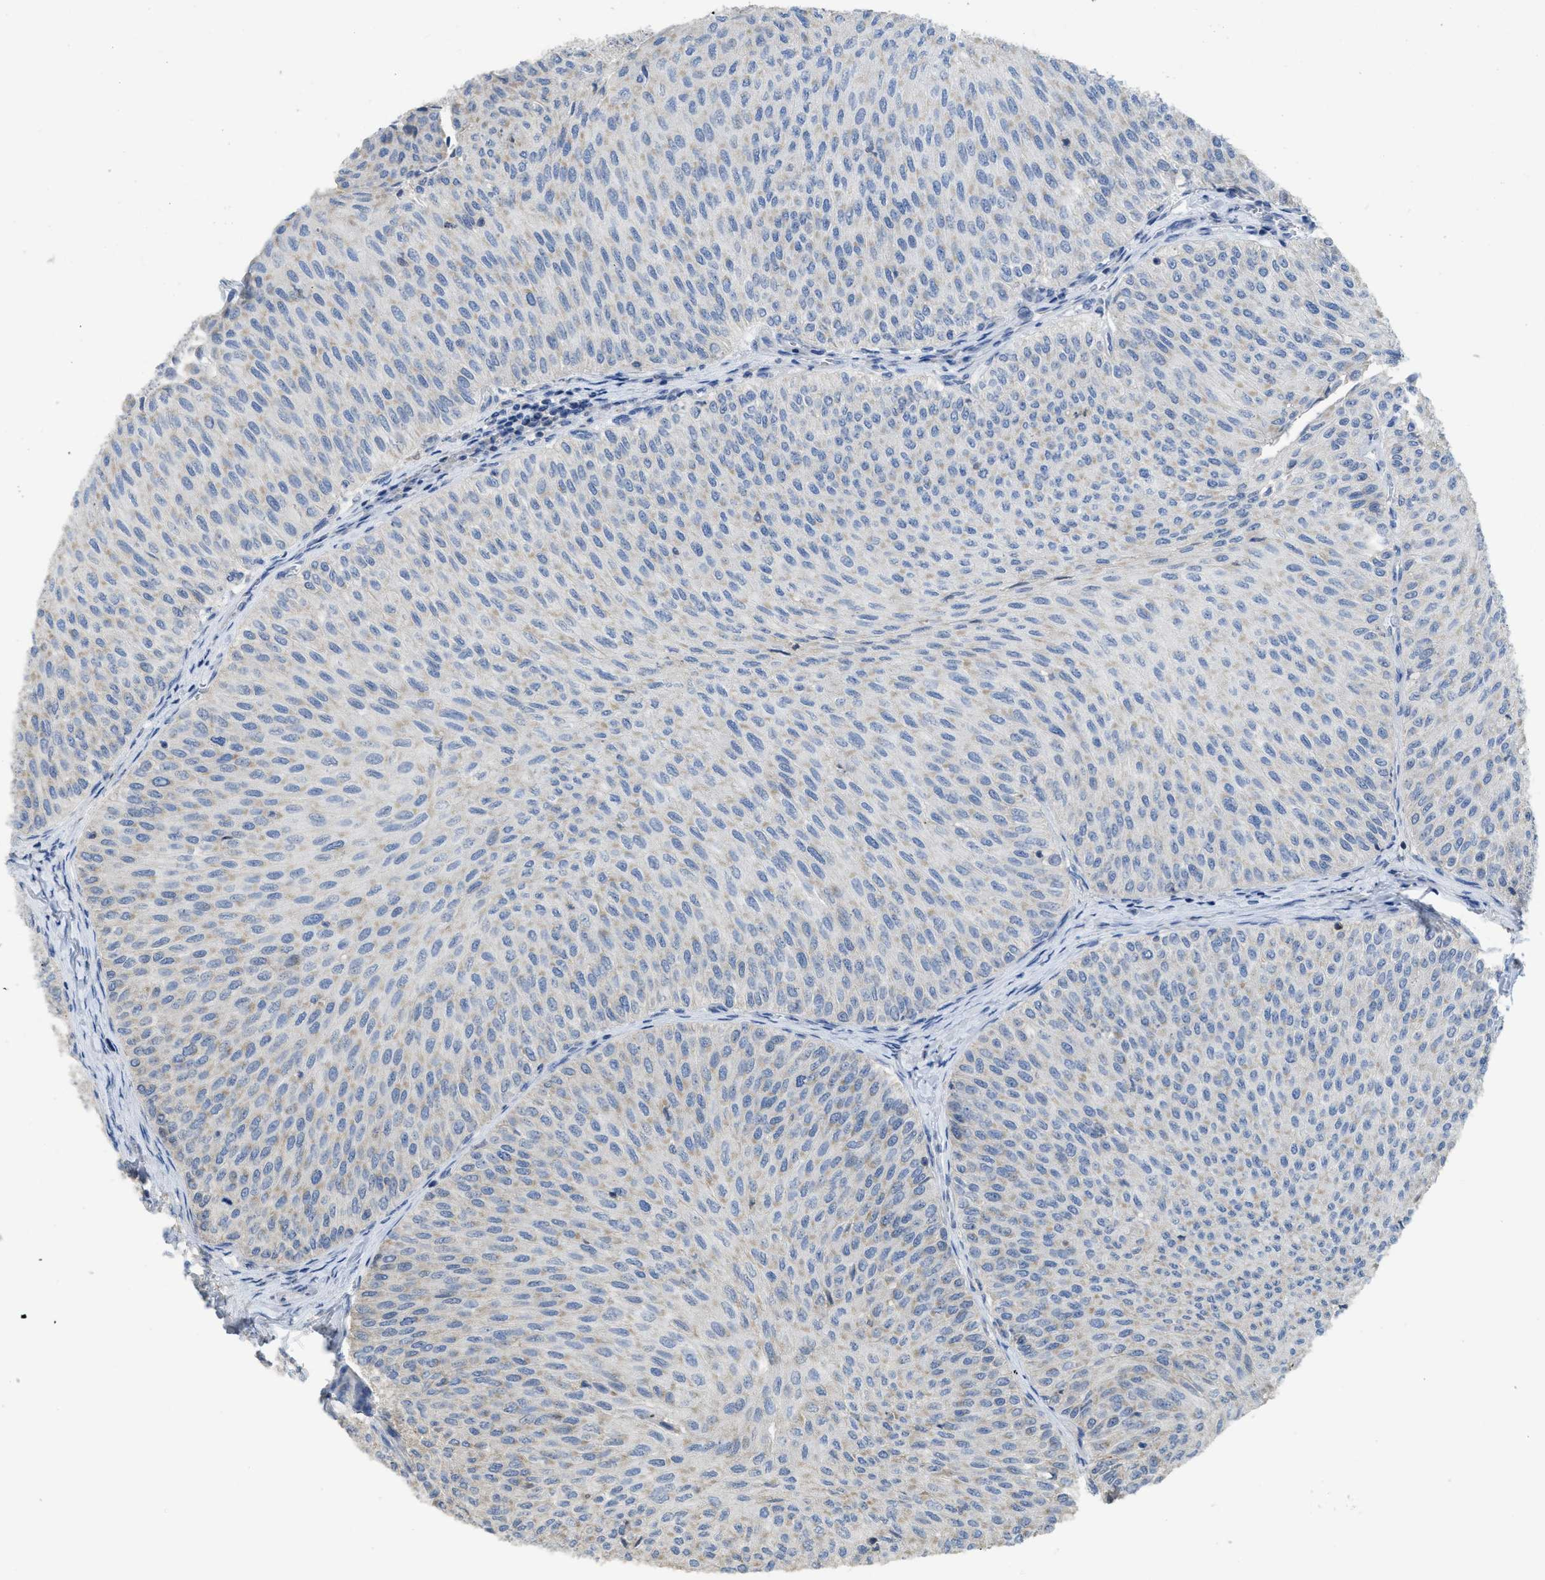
{"staining": {"intensity": "weak", "quantity": "<25%", "location": "cytoplasmic/membranous"}, "tissue": "urothelial cancer", "cell_type": "Tumor cells", "image_type": "cancer", "snomed": [{"axis": "morphology", "description": "Urothelial carcinoma, Low grade"}, {"axis": "topography", "description": "Urinary bladder"}], "caption": "Immunohistochemical staining of low-grade urothelial carcinoma shows no significant staining in tumor cells. The staining is performed using DAB brown chromogen with nuclei counter-stained in using hematoxylin.", "gene": "SFXN2", "patient": {"sex": "male", "age": 78}}